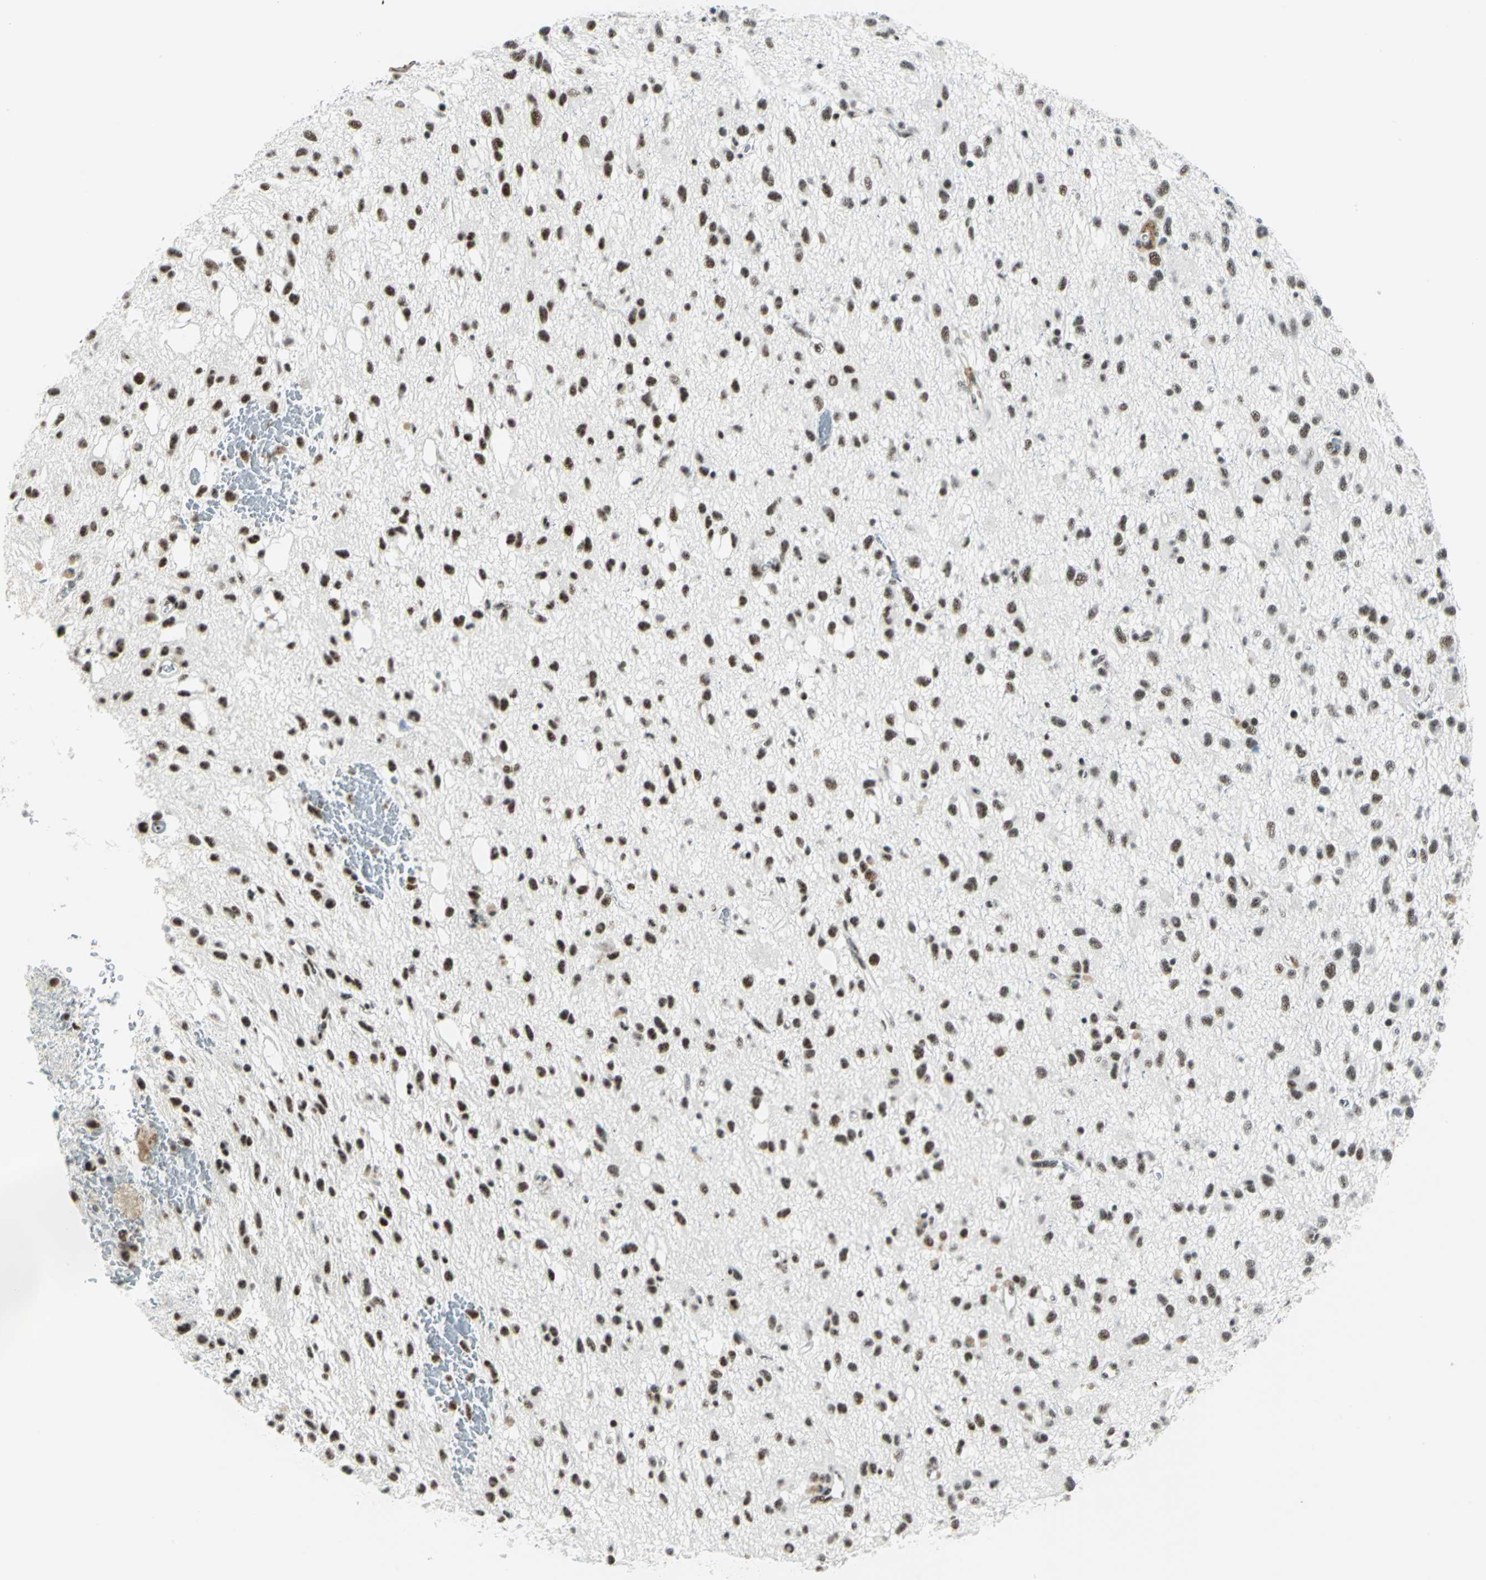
{"staining": {"intensity": "moderate", "quantity": "25%-75%", "location": "nuclear"}, "tissue": "glioma", "cell_type": "Tumor cells", "image_type": "cancer", "snomed": [{"axis": "morphology", "description": "Glioma, malignant, Low grade"}, {"axis": "topography", "description": "Brain"}], "caption": "Low-grade glioma (malignant) stained for a protein (brown) displays moderate nuclear positive positivity in approximately 25%-75% of tumor cells.", "gene": "MTMR10", "patient": {"sex": "male", "age": 77}}